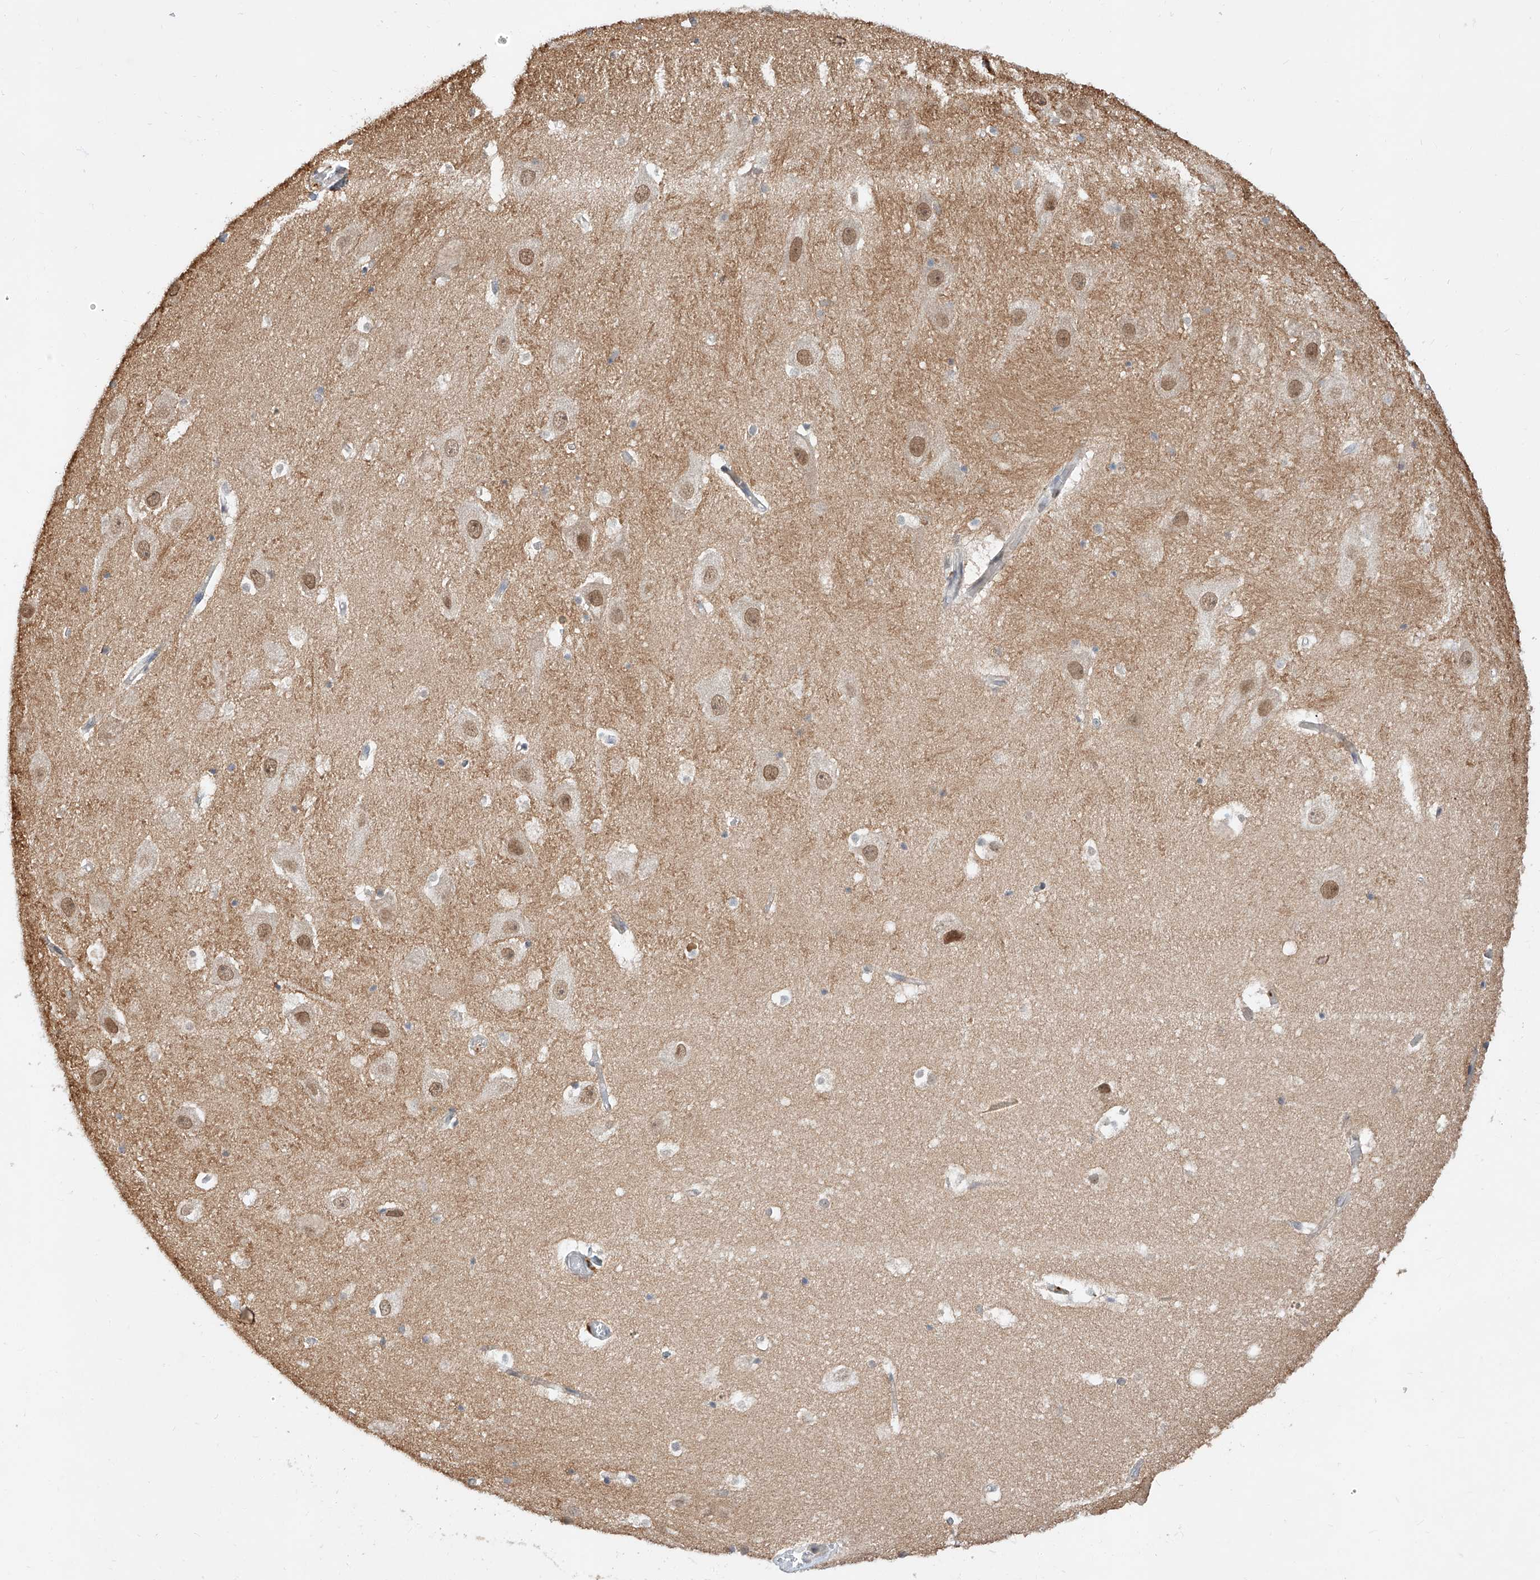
{"staining": {"intensity": "negative", "quantity": "none", "location": "none"}, "tissue": "hippocampus", "cell_type": "Glial cells", "image_type": "normal", "snomed": [{"axis": "morphology", "description": "Normal tissue, NOS"}, {"axis": "topography", "description": "Hippocampus"}], "caption": "Human hippocampus stained for a protein using IHC shows no positivity in glial cells.", "gene": "DIRAS3", "patient": {"sex": "female", "age": 52}}